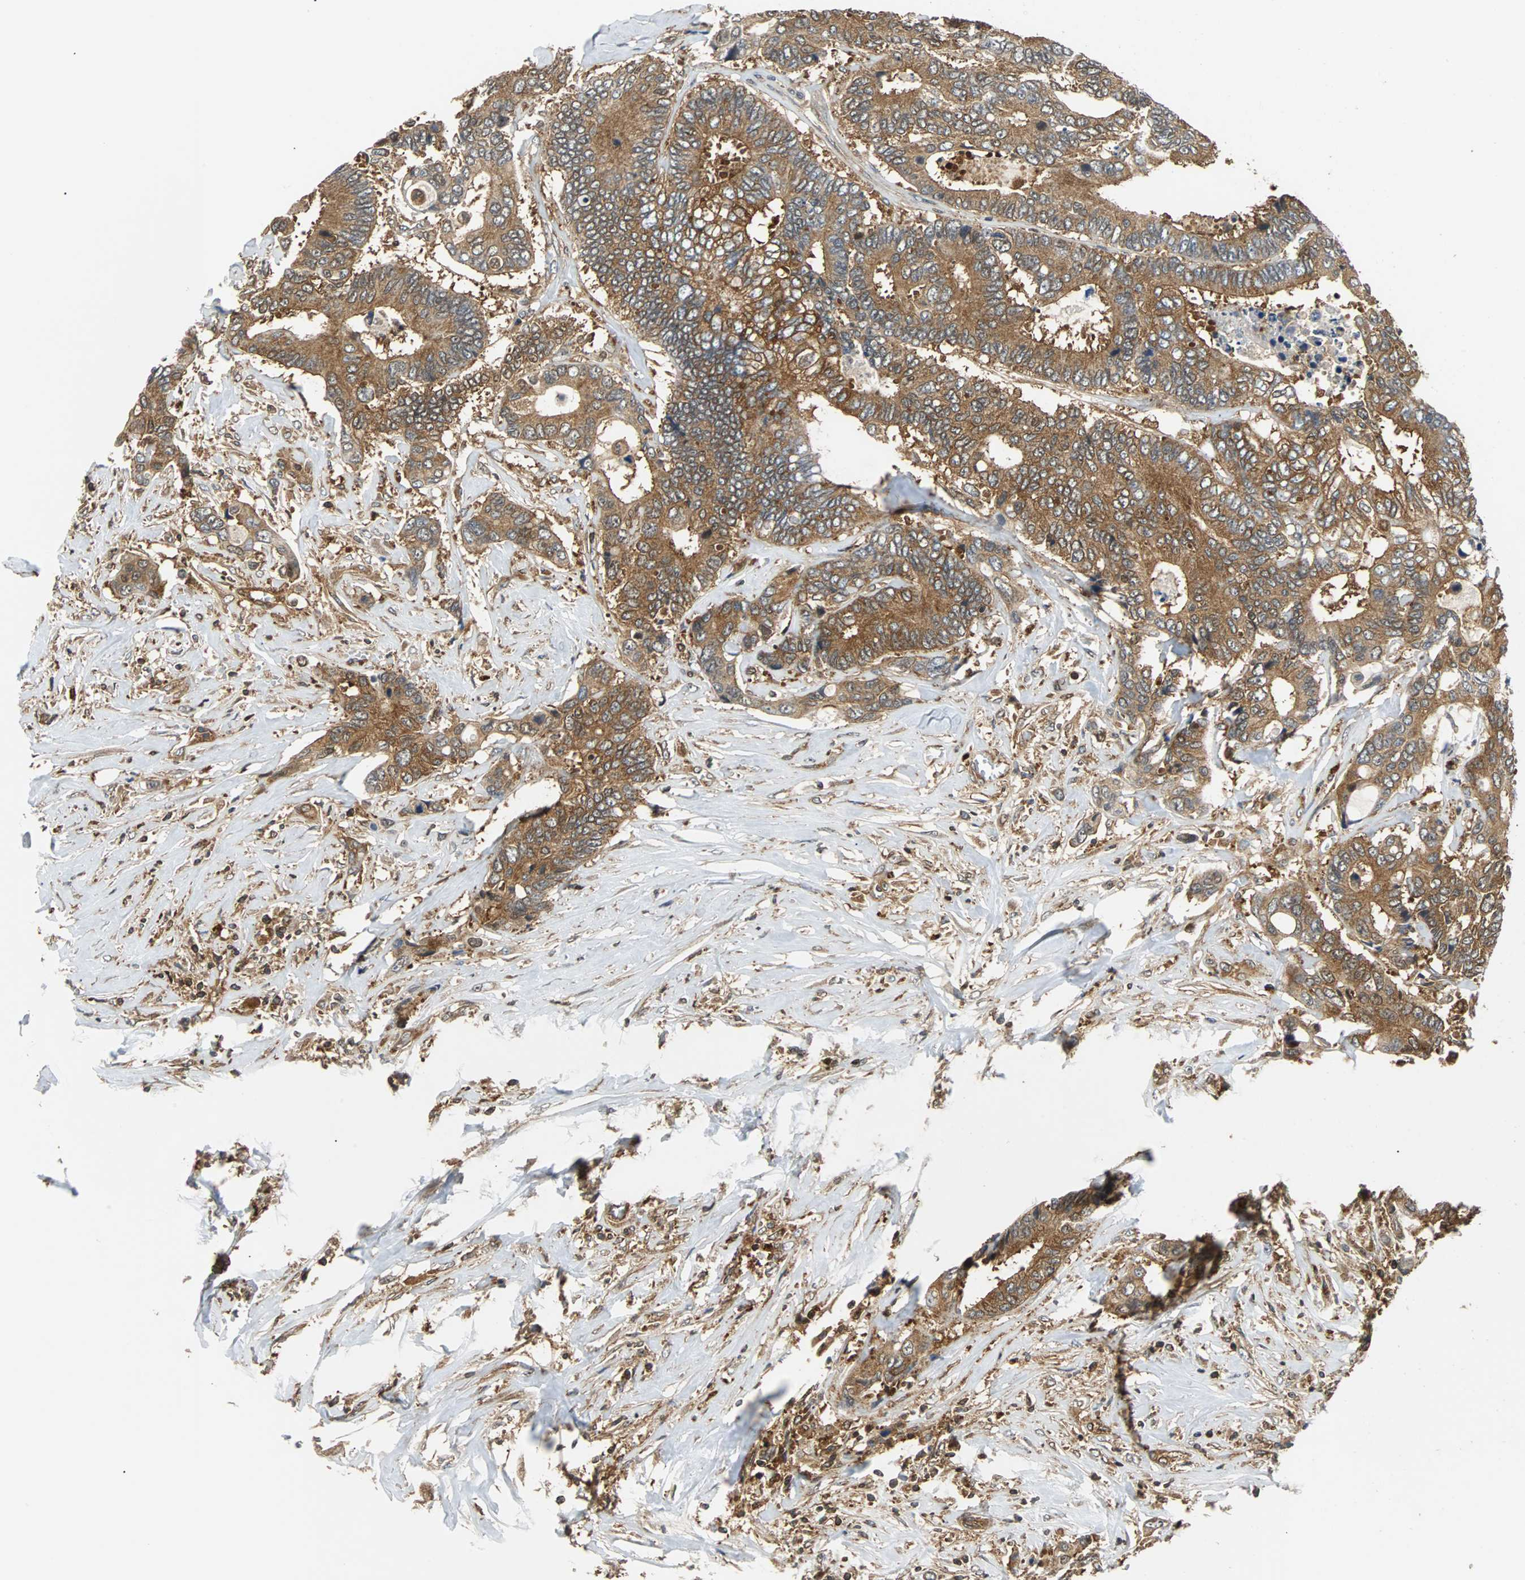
{"staining": {"intensity": "moderate", "quantity": ">75%", "location": "cytoplasmic/membranous"}, "tissue": "colorectal cancer", "cell_type": "Tumor cells", "image_type": "cancer", "snomed": [{"axis": "morphology", "description": "Adenocarcinoma, NOS"}, {"axis": "topography", "description": "Rectum"}], "caption": "Human colorectal cancer (adenocarcinoma) stained with a protein marker reveals moderate staining in tumor cells.", "gene": "RELA", "patient": {"sex": "male", "age": 55}}